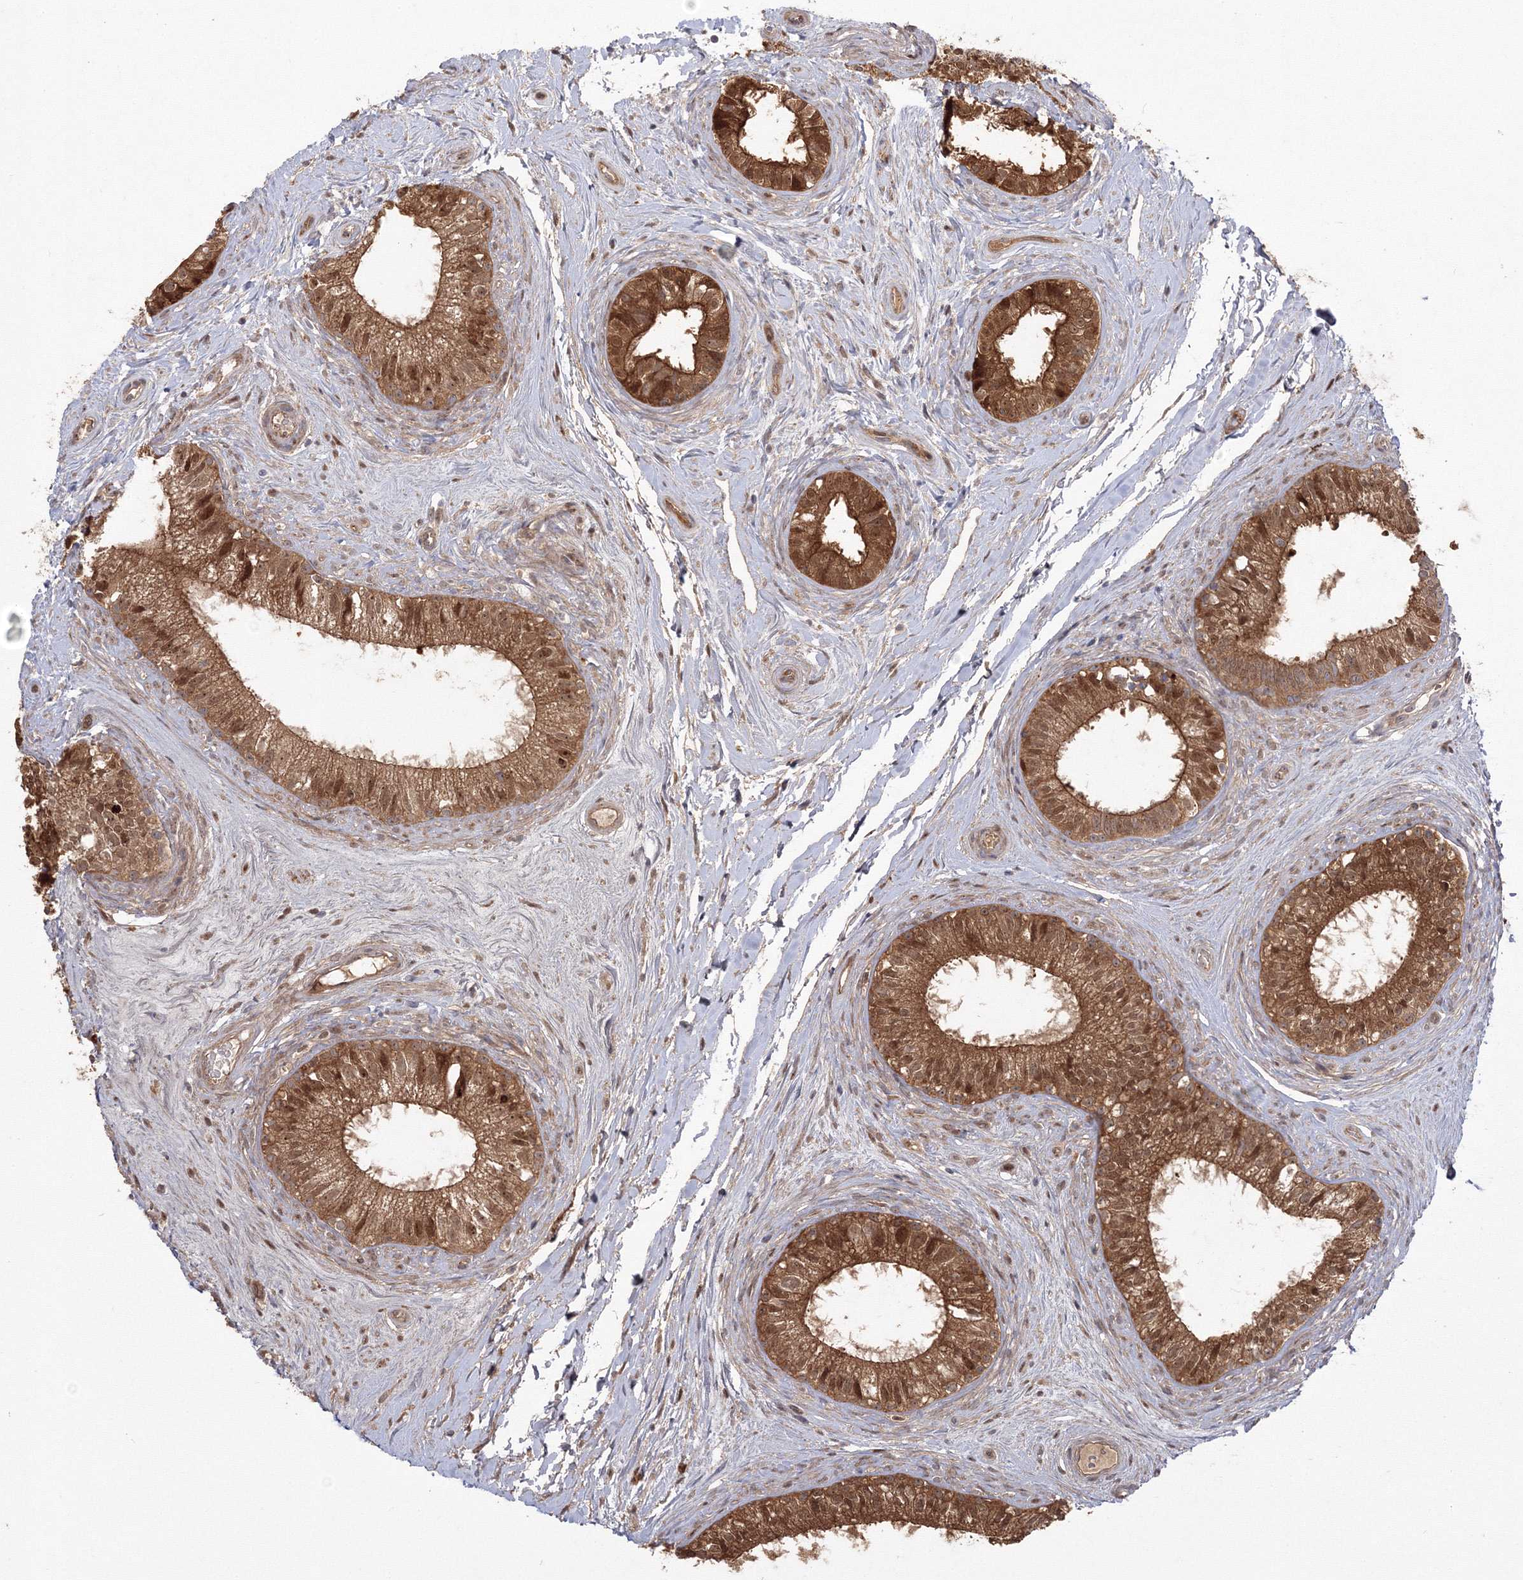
{"staining": {"intensity": "strong", "quantity": ">75%", "location": "cytoplasmic/membranous,nuclear"}, "tissue": "epididymis", "cell_type": "Glandular cells", "image_type": "normal", "snomed": [{"axis": "morphology", "description": "Normal tissue, NOS"}, {"axis": "topography", "description": "Epididymis"}], "caption": "Immunohistochemistry (IHC) (DAB) staining of normal epididymis reveals strong cytoplasmic/membranous,nuclear protein expression in about >75% of glandular cells. (DAB IHC with brightfield microscopy, high magnification).", "gene": "NPM3", "patient": {"sex": "male", "age": 71}}